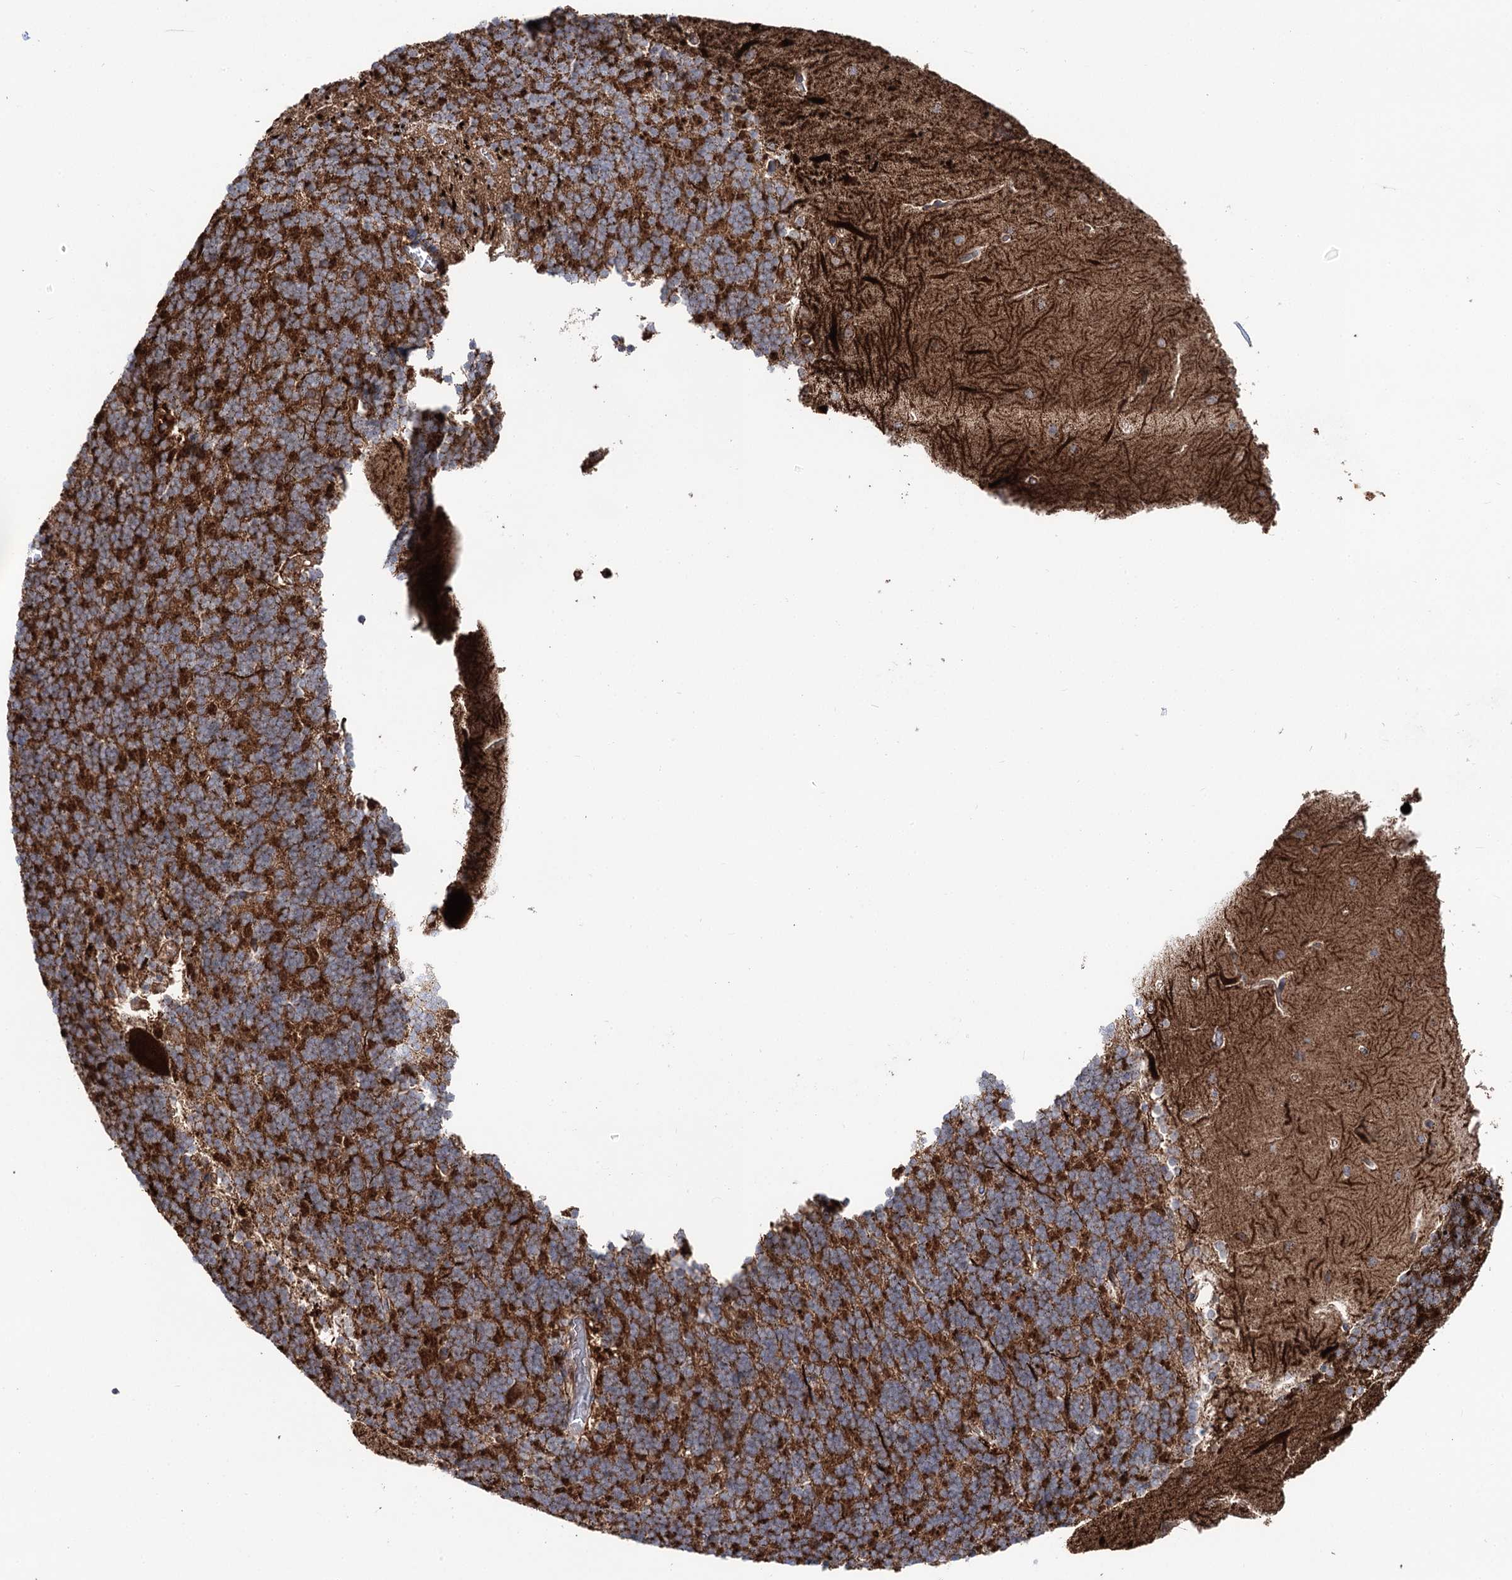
{"staining": {"intensity": "strong", "quantity": ">75%", "location": "cytoplasmic/membranous"}, "tissue": "cerebellum", "cell_type": "Cells in granular layer", "image_type": "normal", "snomed": [{"axis": "morphology", "description": "Normal tissue, NOS"}, {"axis": "topography", "description": "Cerebellum"}], "caption": "This micrograph reveals immunohistochemistry staining of unremarkable cerebellum, with high strong cytoplasmic/membranous staining in approximately >75% of cells in granular layer.", "gene": "MSANTD2", "patient": {"sex": "male", "age": 37}}